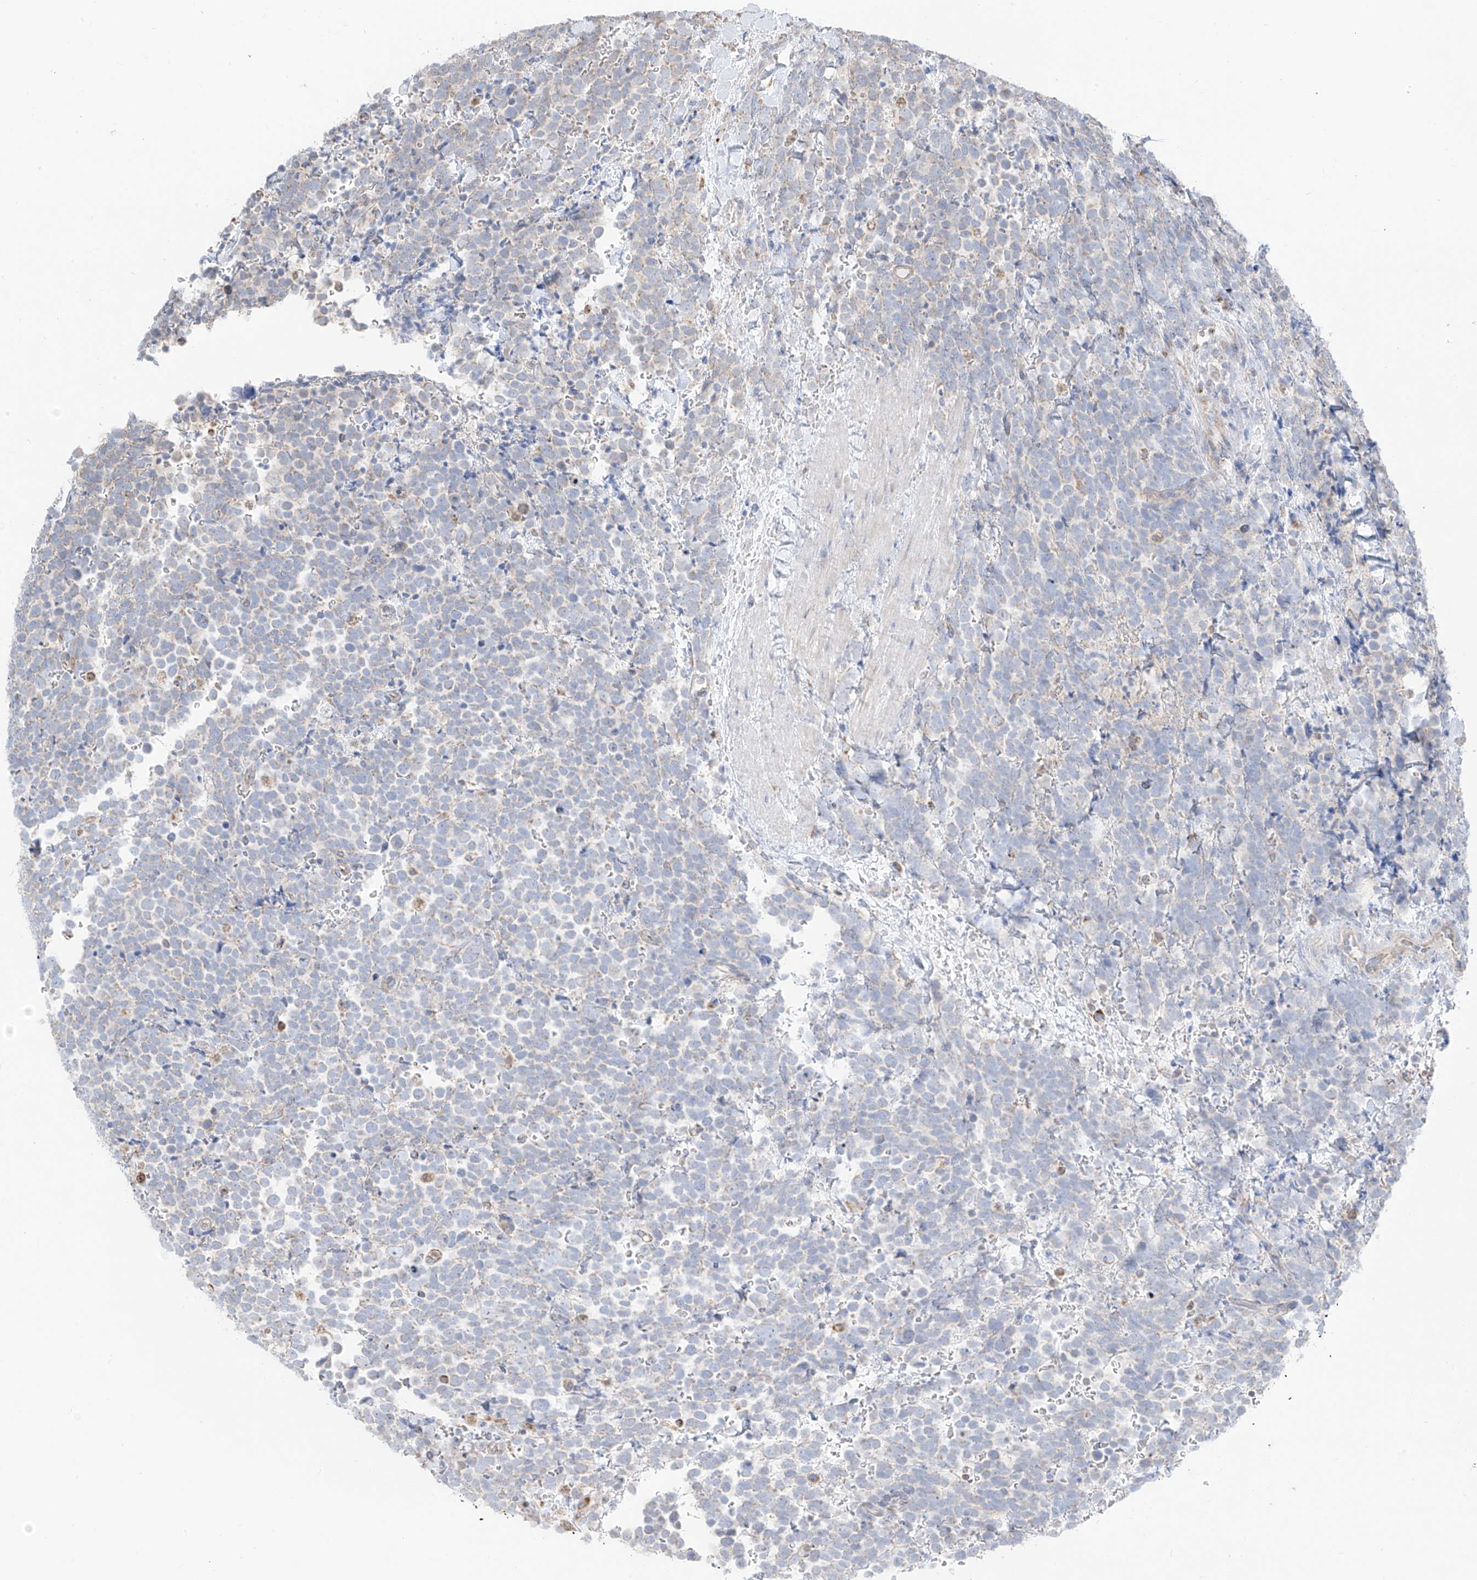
{"staining": {"intensity": "negative", "quantity": "none", "location": "none"}, "tissue": "urothelial cancer", "cell_type": "Tumor cells", "image_type": "cancer", "snomed": [{"axis": "morphology", "description": "Urothelial carcinoma, High grade"}, {"axis": "topography", "description": "Urinary bladder"}], "caption": "Tumor cells are negative for protein expression in human urothelial carcinoma (high-grade).", "gene": "ETHE1", "patient": {"sex": "female", "age": 82}}